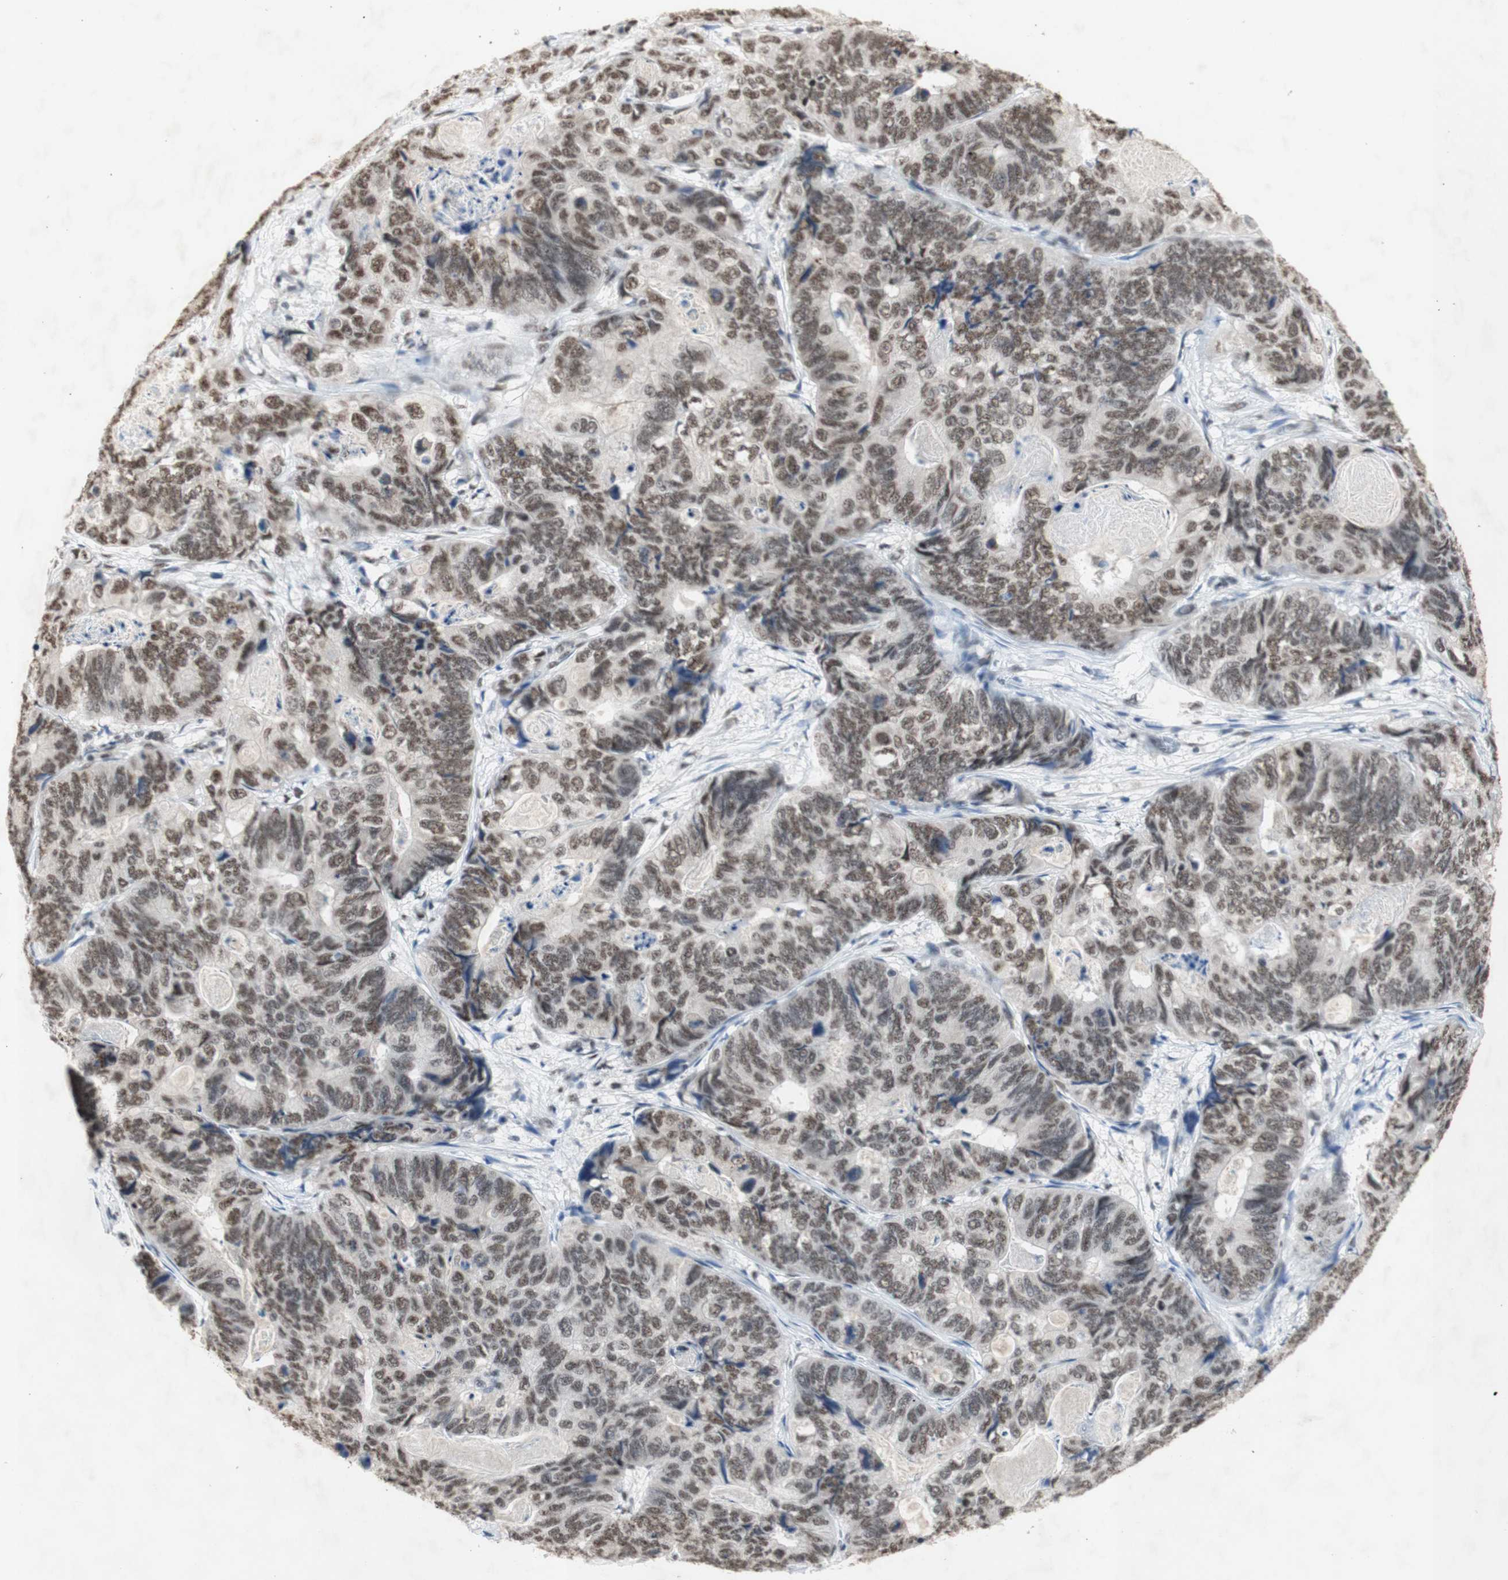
{"staining": {"intensity": "moderate", "quantity": ">75%", "location": "nuclear"}, "tissue": "stomach cancer", "cell_type": "Tumor cells", "image_type": "cancer", "snomed": [{"axis": "morphology", "description": "Adenocarcinoma, NOS"}, {"axis": "topography", "description": "Stomach"}], "caption": "Protein staining of stomach cancer (adenocarcinoma) tissue exhibits moderate nuclear positivity in approximately >75% of tumor cells.", "gene": "SNRPB", "patient": {"sex": "female", "age": 89}}